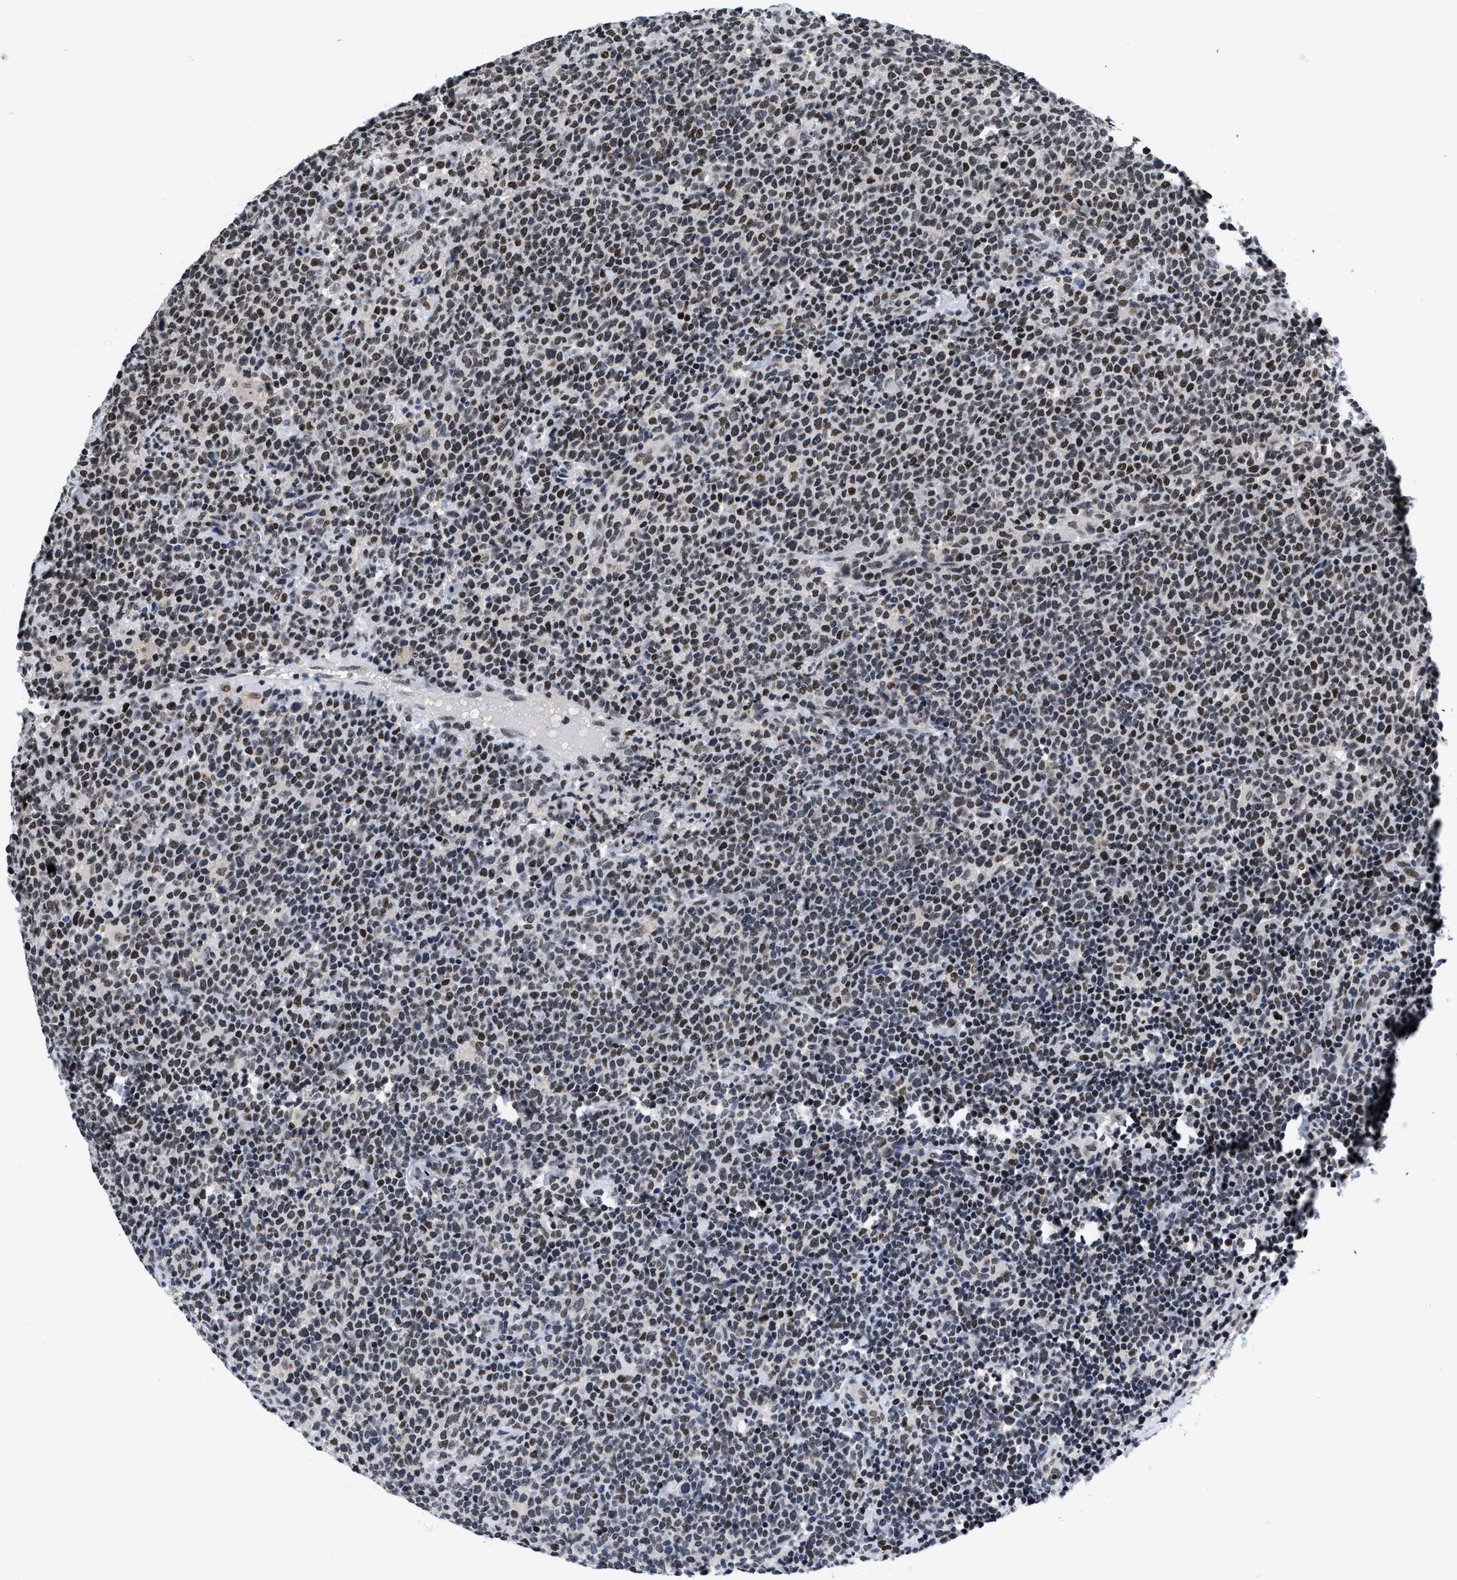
{"staining": {"intensity": "weak", "quantity": ">75%", "location": "nuclear"}, "tissue": "lymphoma", "cell_type": "Tumor cells", "image_type": "cancer", "snomed": [{"axis": "morphology", "description": "Malignant lymphoma, non-Hodgkin's type, High grade"}, {"axis": "topography", "description": "Lymph node"}], "caption": "Malignant lymphoma, non-Hodgkin's type (high-grade) tissue reveals weak nuclear staining in approximately >75% of tumor cells, visualized by immunohistochemistry.", "gene": "WDR81", "patient": {"sex": "male", "age": 61}}